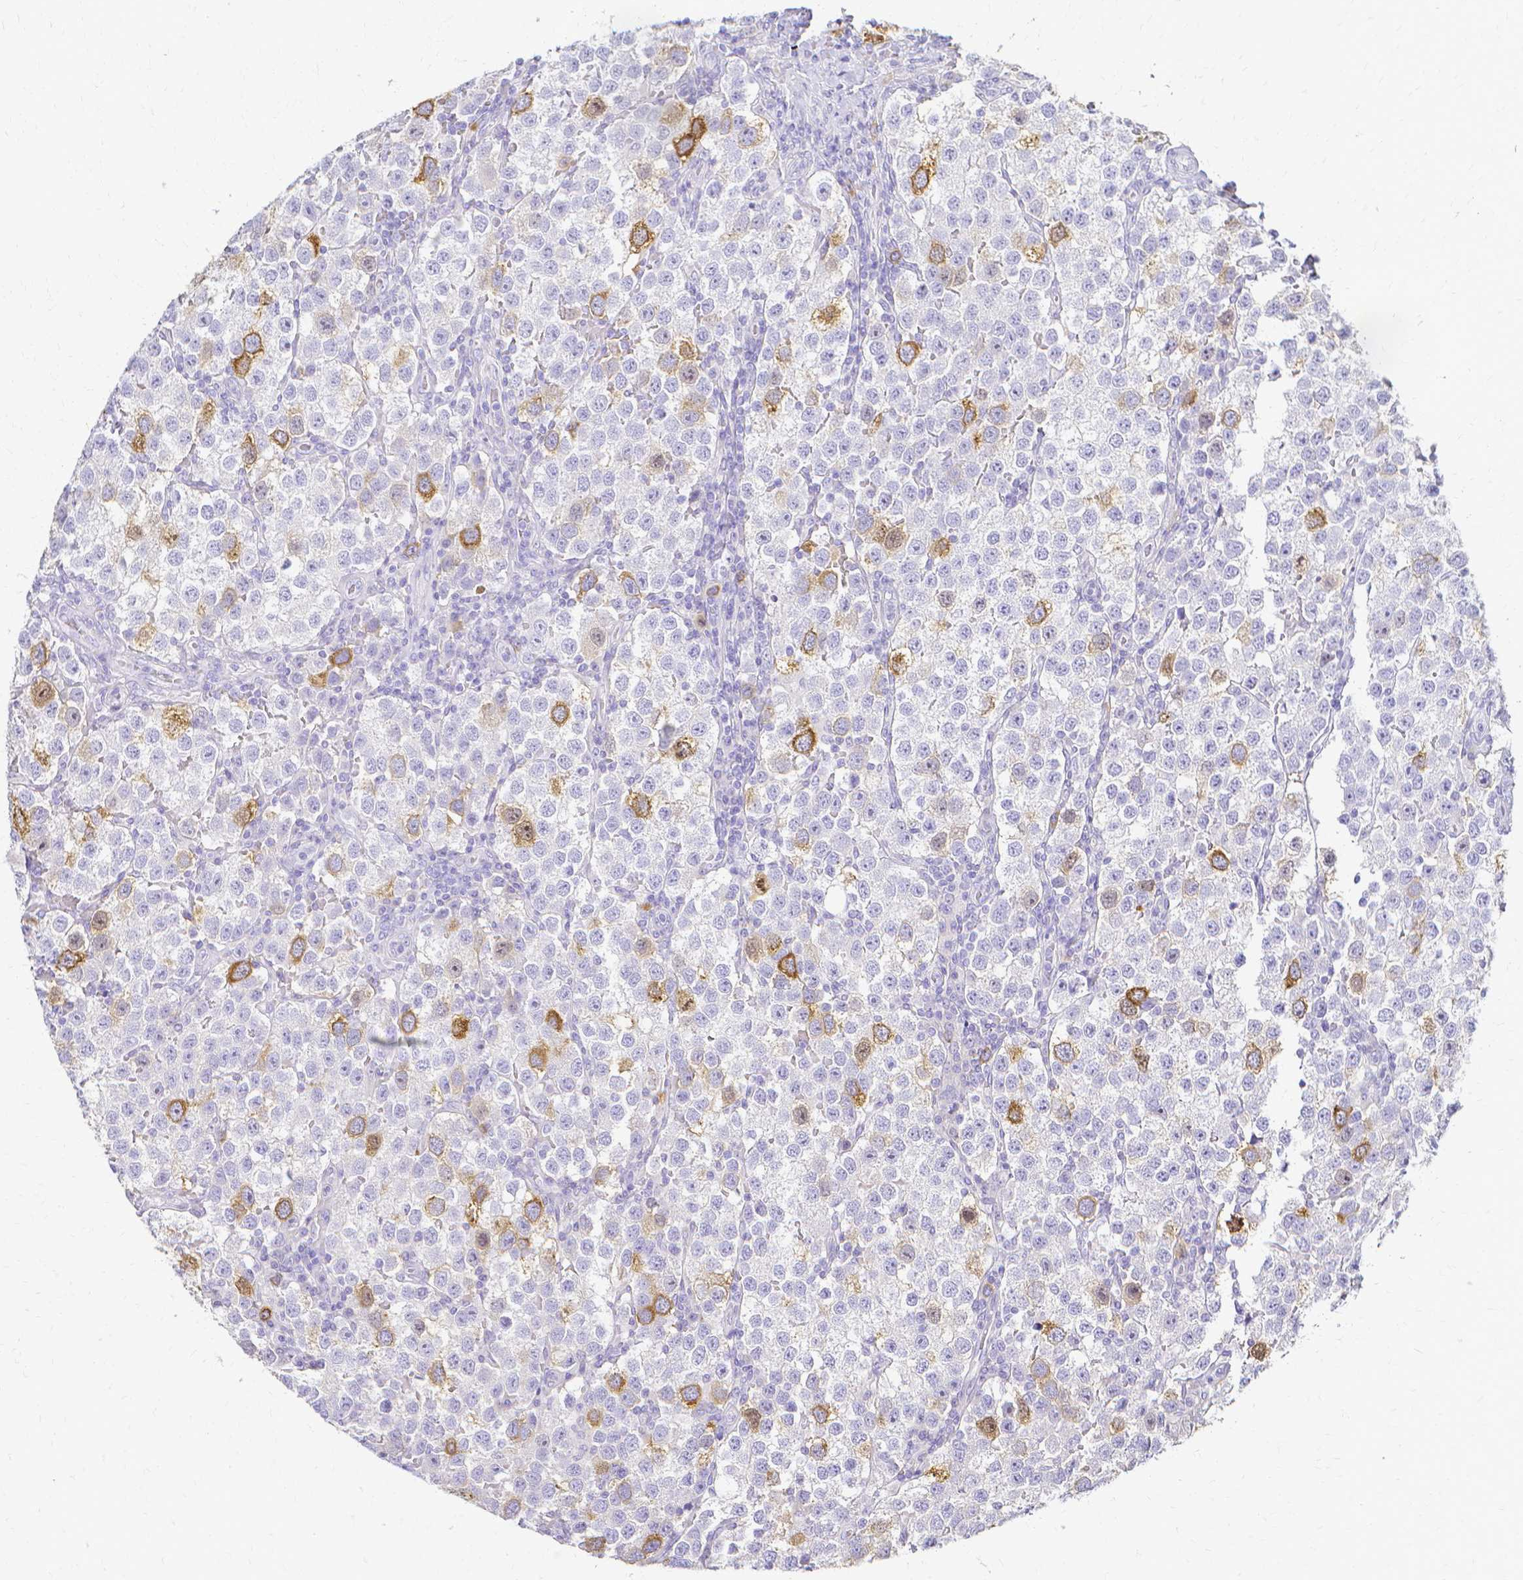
{"staining": {"intensity": "moderate", "quantity": "<25%", "location": "cytoplasmic/membranous"}, "tissue": "testis cancer", "cell_type": "Tumor cells", "image_type": "cancer", "snomed": [{"axis": "morphology", "description": "Seminoma, NOS"}, {"axis": "topography", "description": "Testis"}], "caption": "There is low levels of moderate cytoplasmic/membranous staining in tumor cells of testis seminoma, as demonstrated by immunohistochemical staining (brown color).", "gene": "CCNB1", "patient": {"sex": "male", "age": 37}}